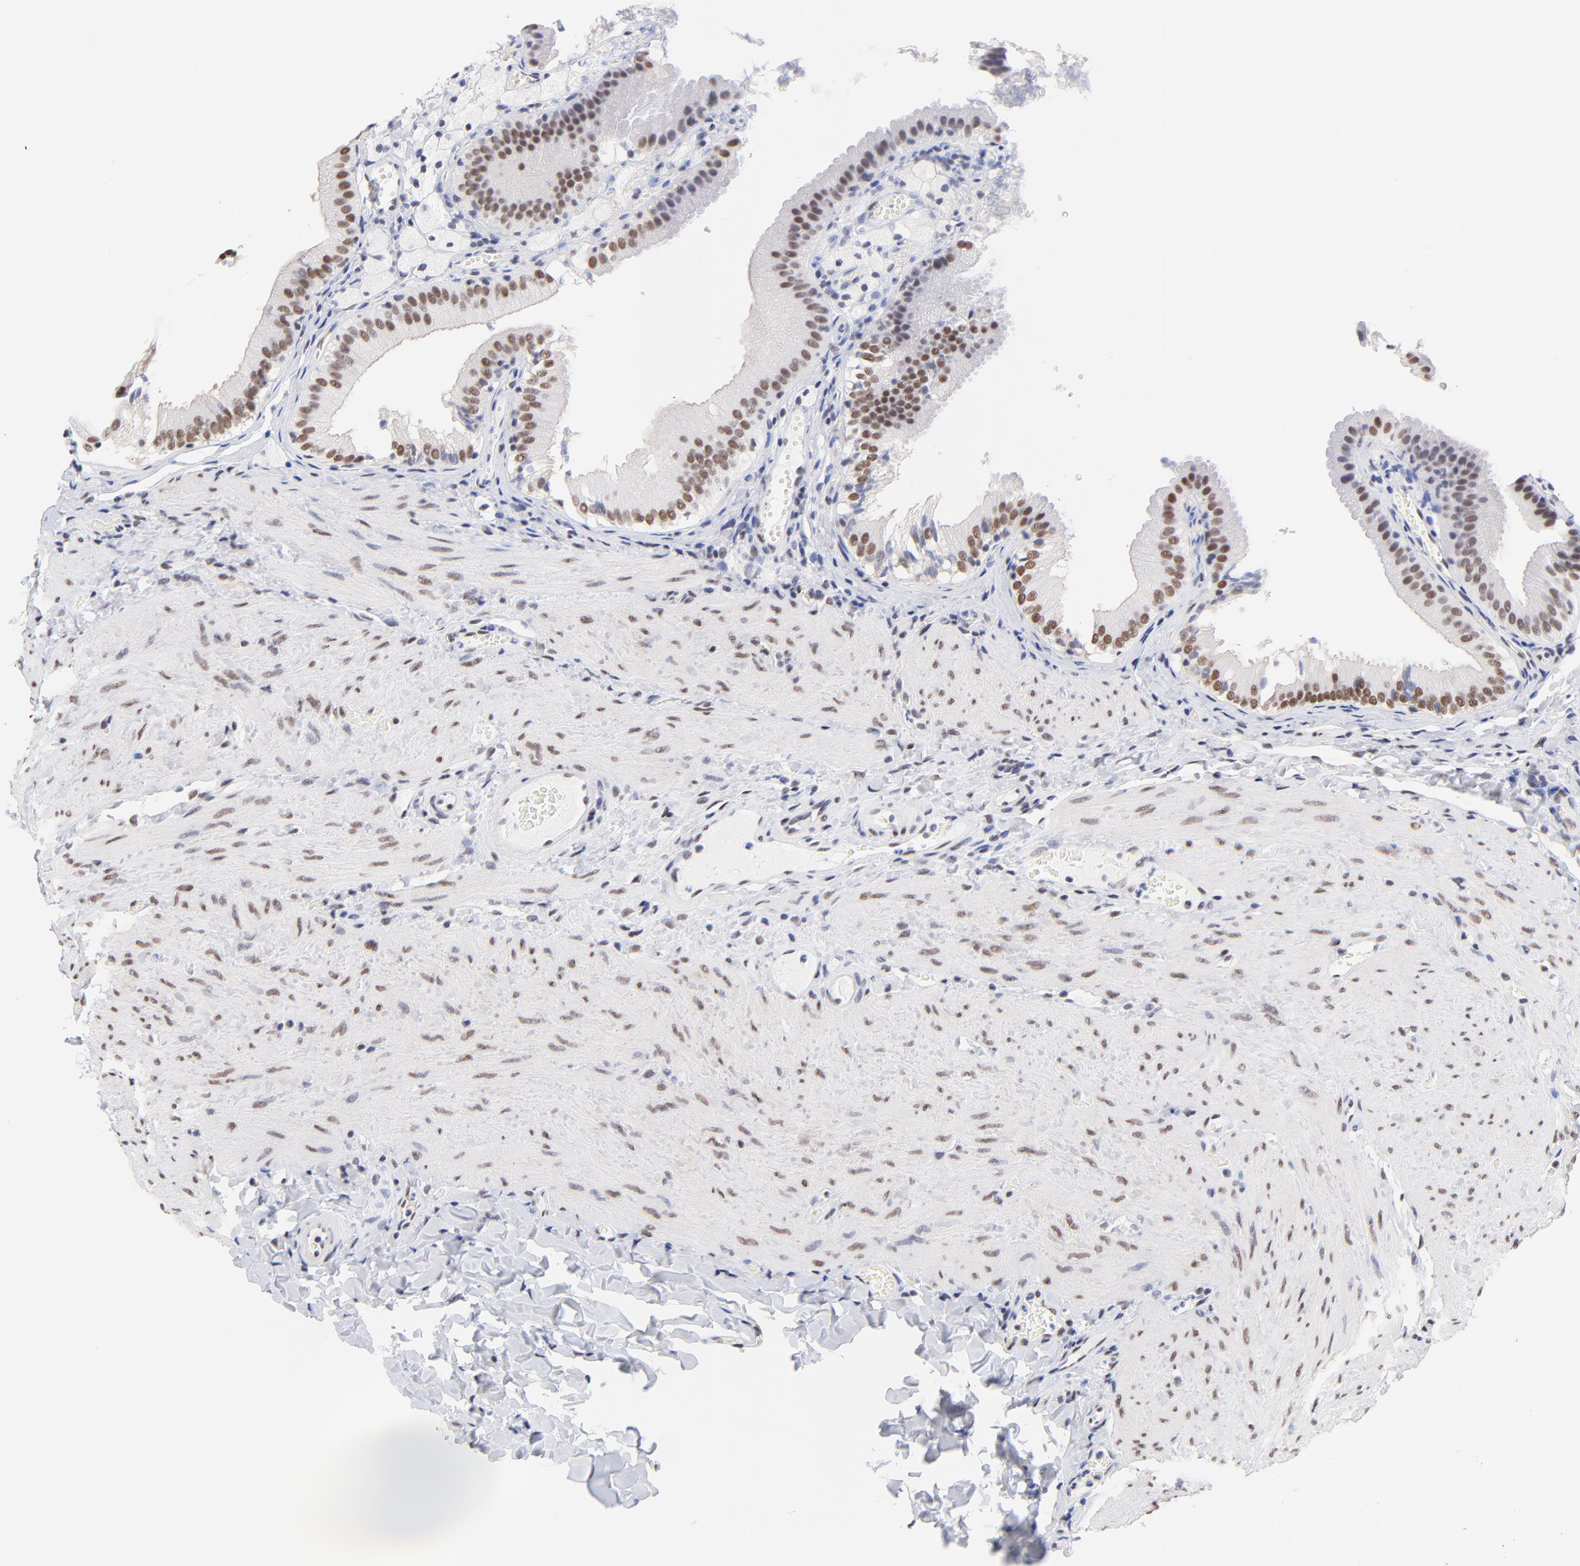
{"staining": {"intensity": "moderate", "quantity": ">75%", "location": "nuclear"}, "tissue": "gallbladder", "cell_type": "Glandular cells", "image_type": "normal", "snomed": [{"axis": "morphology", "description": "Normal tissue, NOS"}, {"axis": "topography", "description": "Gallbladder"}], "caption": "Immunohistochemical staining of normal human gallbladder displays moderate nuclear protein staining in about >75% of glandular cells. (Stains: DAB in brown, nuclei in blue, Microscopy: brightfield microscopy at high magnification).", "gene": "ZNF74", "patient": {"sex": "female", "age": 24}}